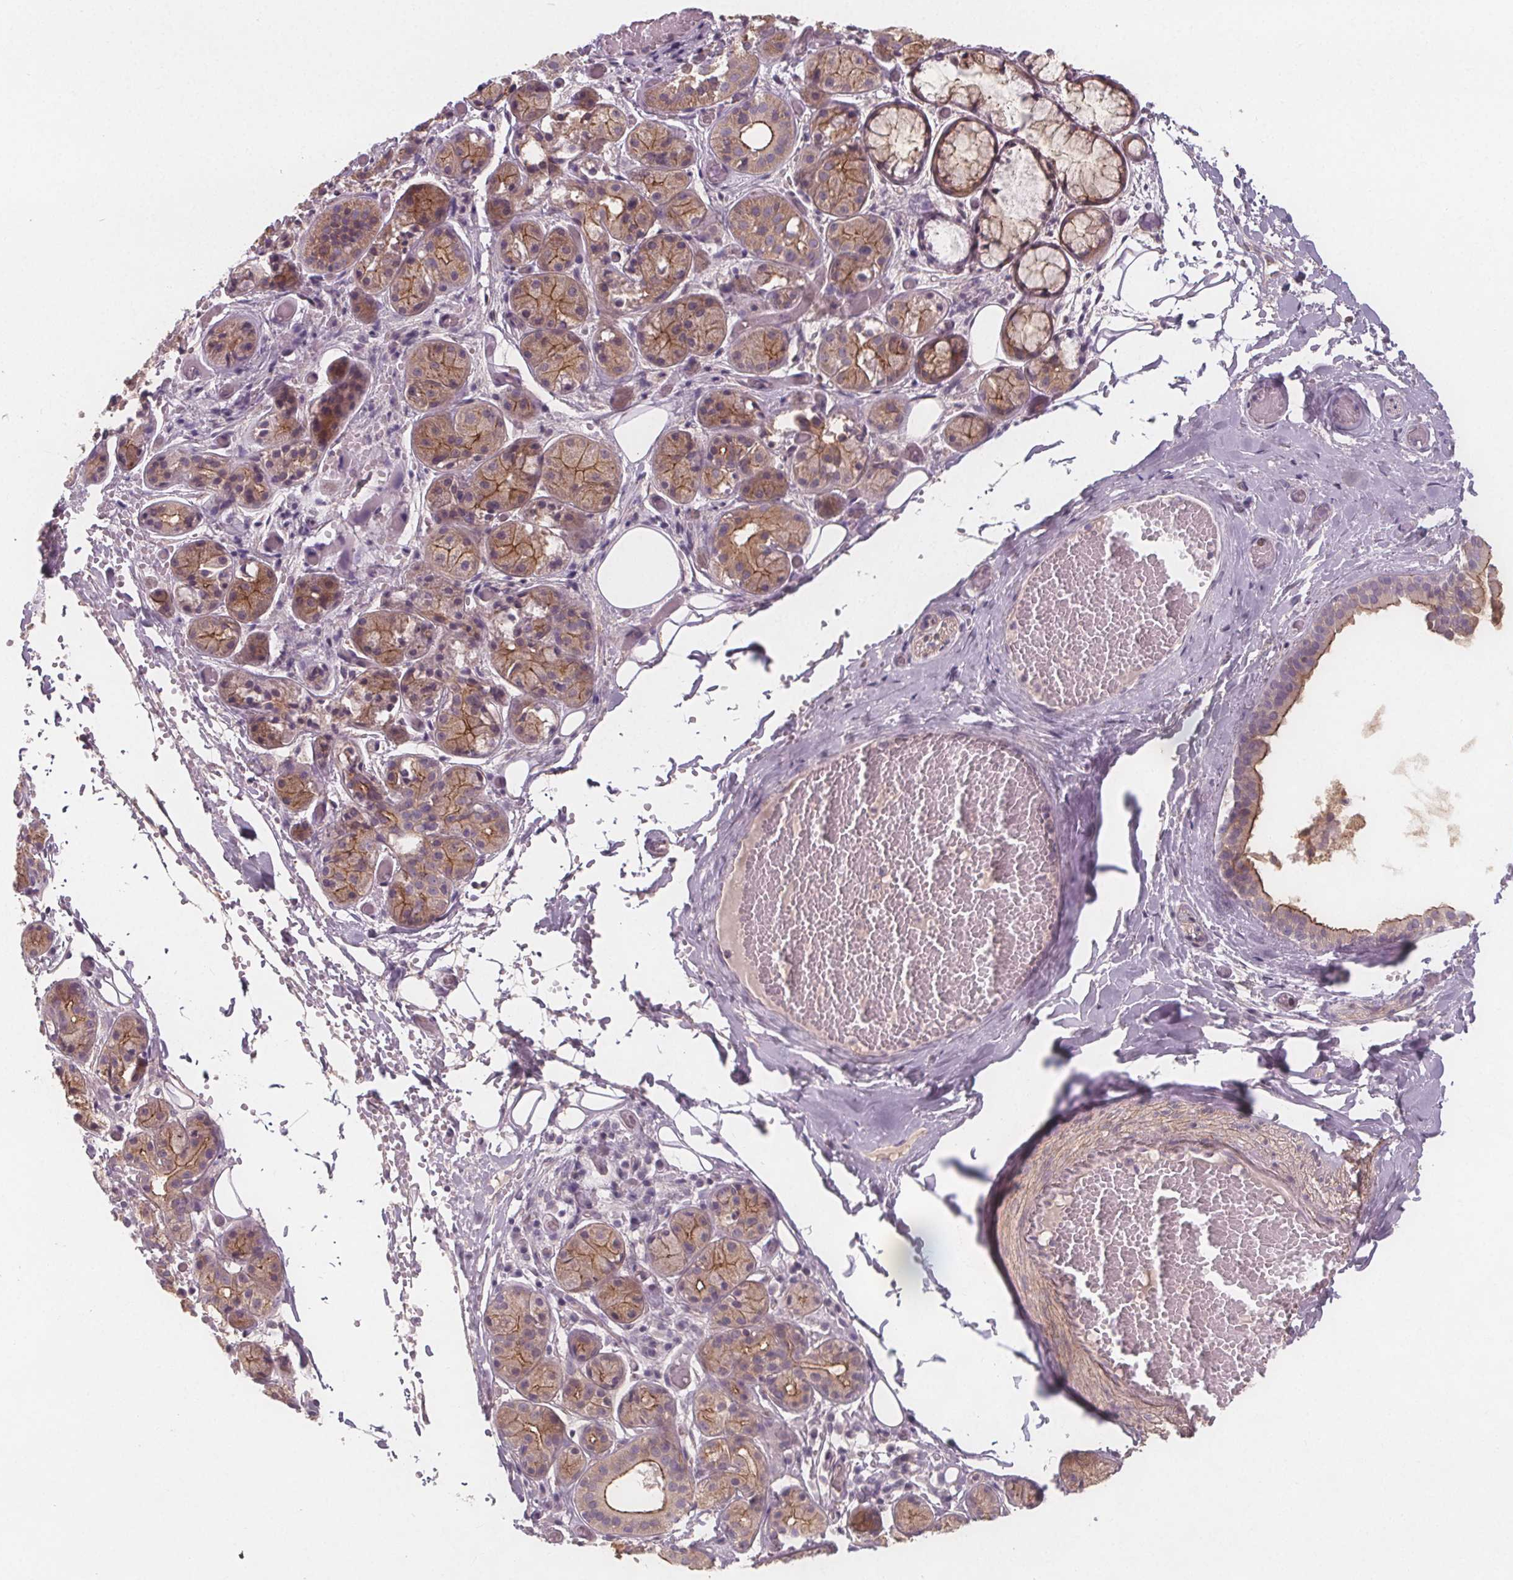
{"staining": {"intensity": "moderate", "quantity": "25%-75%", "location": "cytoplasmic/membranous"}, "tissue": "salivary gland", "cell_type": "Glandular cells", "image_type": "normal", "snomed": [{"axis": "morphology", "description": "Normal tissue, NOS"}, {"axis": "topography", "description": "Salivary gland"}, {"axis": "topography", "description": "Peripheral nerve tissue"}], "caption": "This micrograph reveals IHC staining of normal human salivary gland, with medium moderate cytoplasmic/membranous positivity in approximately 25%-75% of glandular cells.", "gene": "VNN1", "patient": {"sex": "male", "age": 71}}